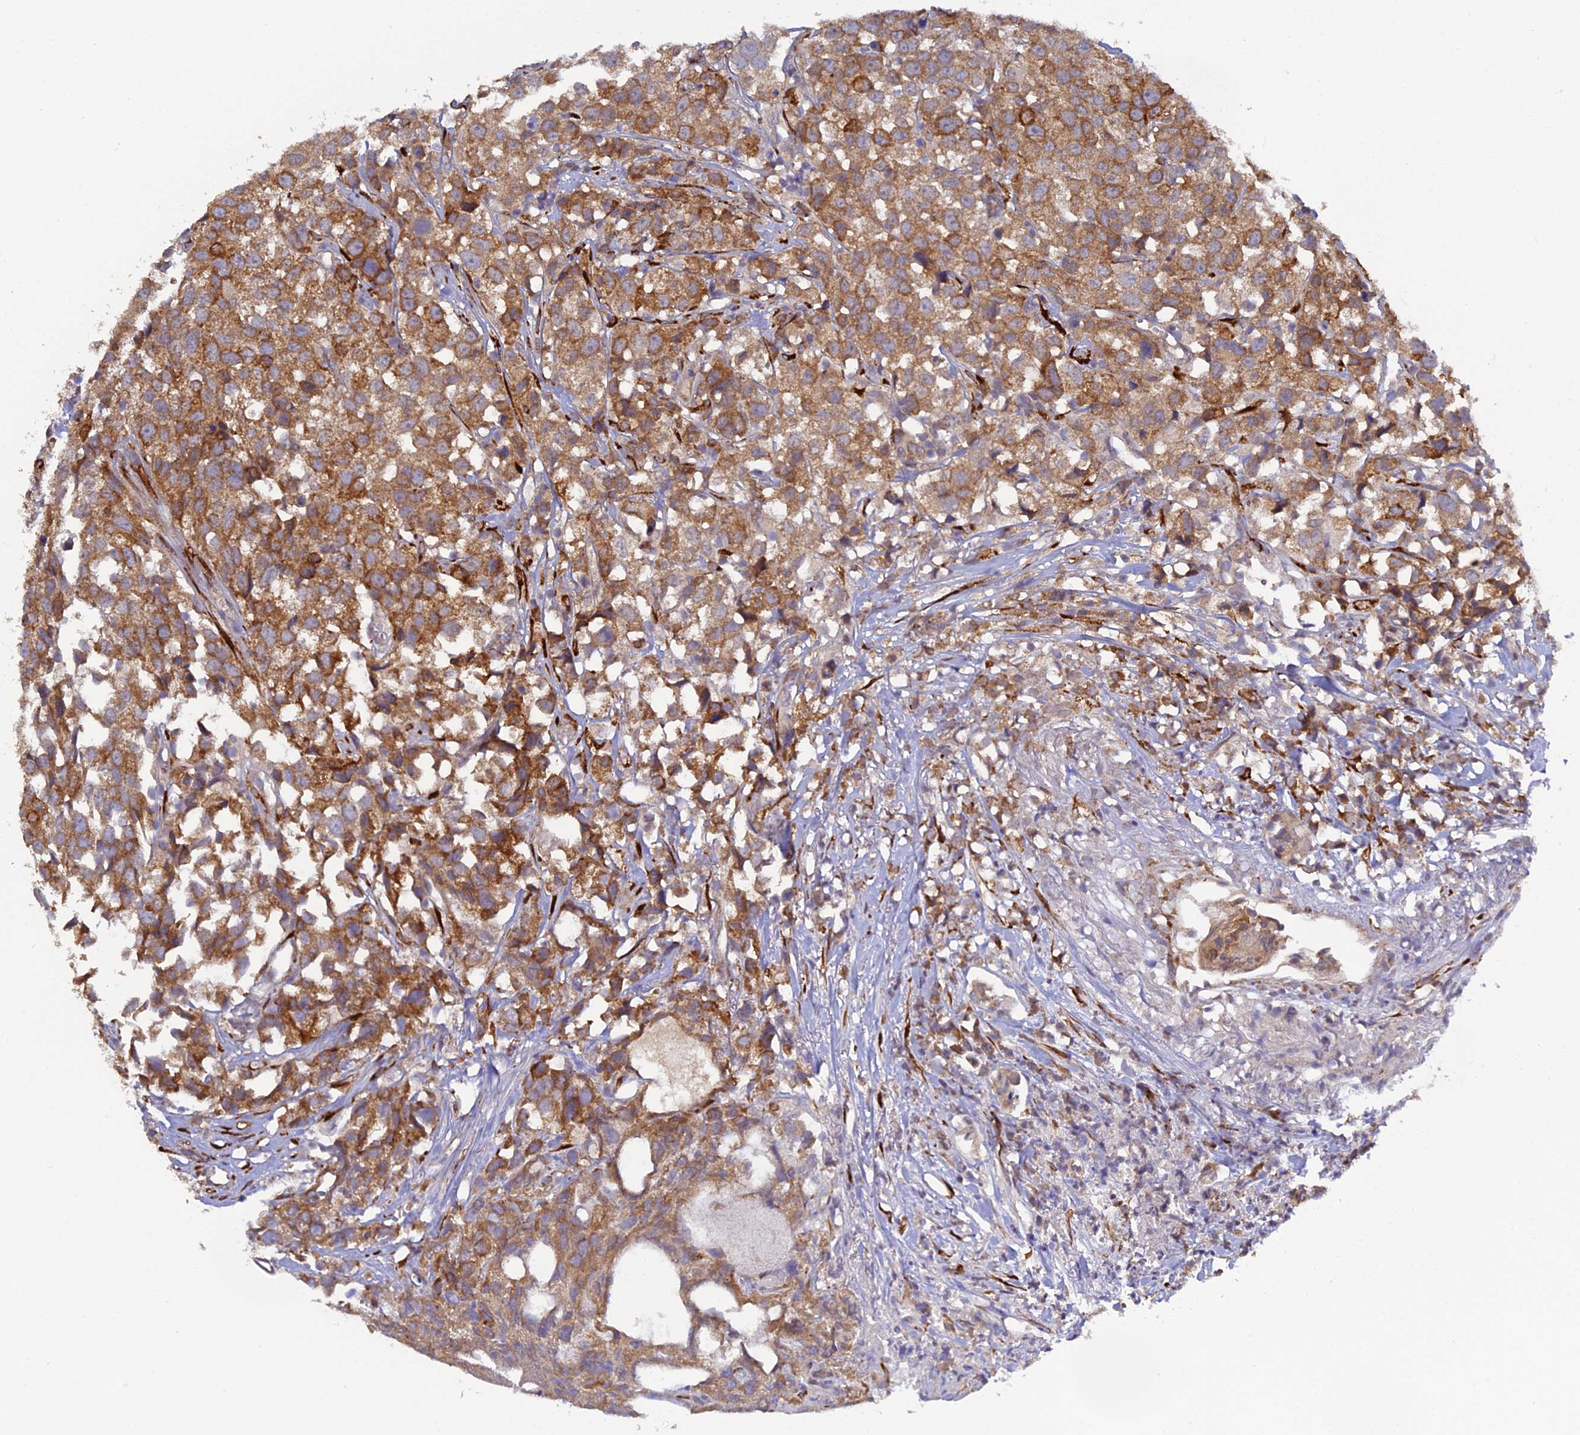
{"staining": {"intensity": "moderate", "quantity": ">75%", "location": "cytoplasmic/membranous"}, "tissue": "urothelial cancer", "cell_type": "Tumor cells", "image_type": "cancer", "snomed": [{"axis": "morphology", "description": "Urothelial carcinoma, High grade"}, {"axis": "topography", "description": "Urinary bladder"}], "caption": "Moderate cytoplasmic/membranous positivity for a protein is appreciated in about >75% of tumor cells of urothelial carcinoma (high-grade) using immunohistochemistry.", "gene": "P3H3", "patient": {"sex": "female", "age": 75}}